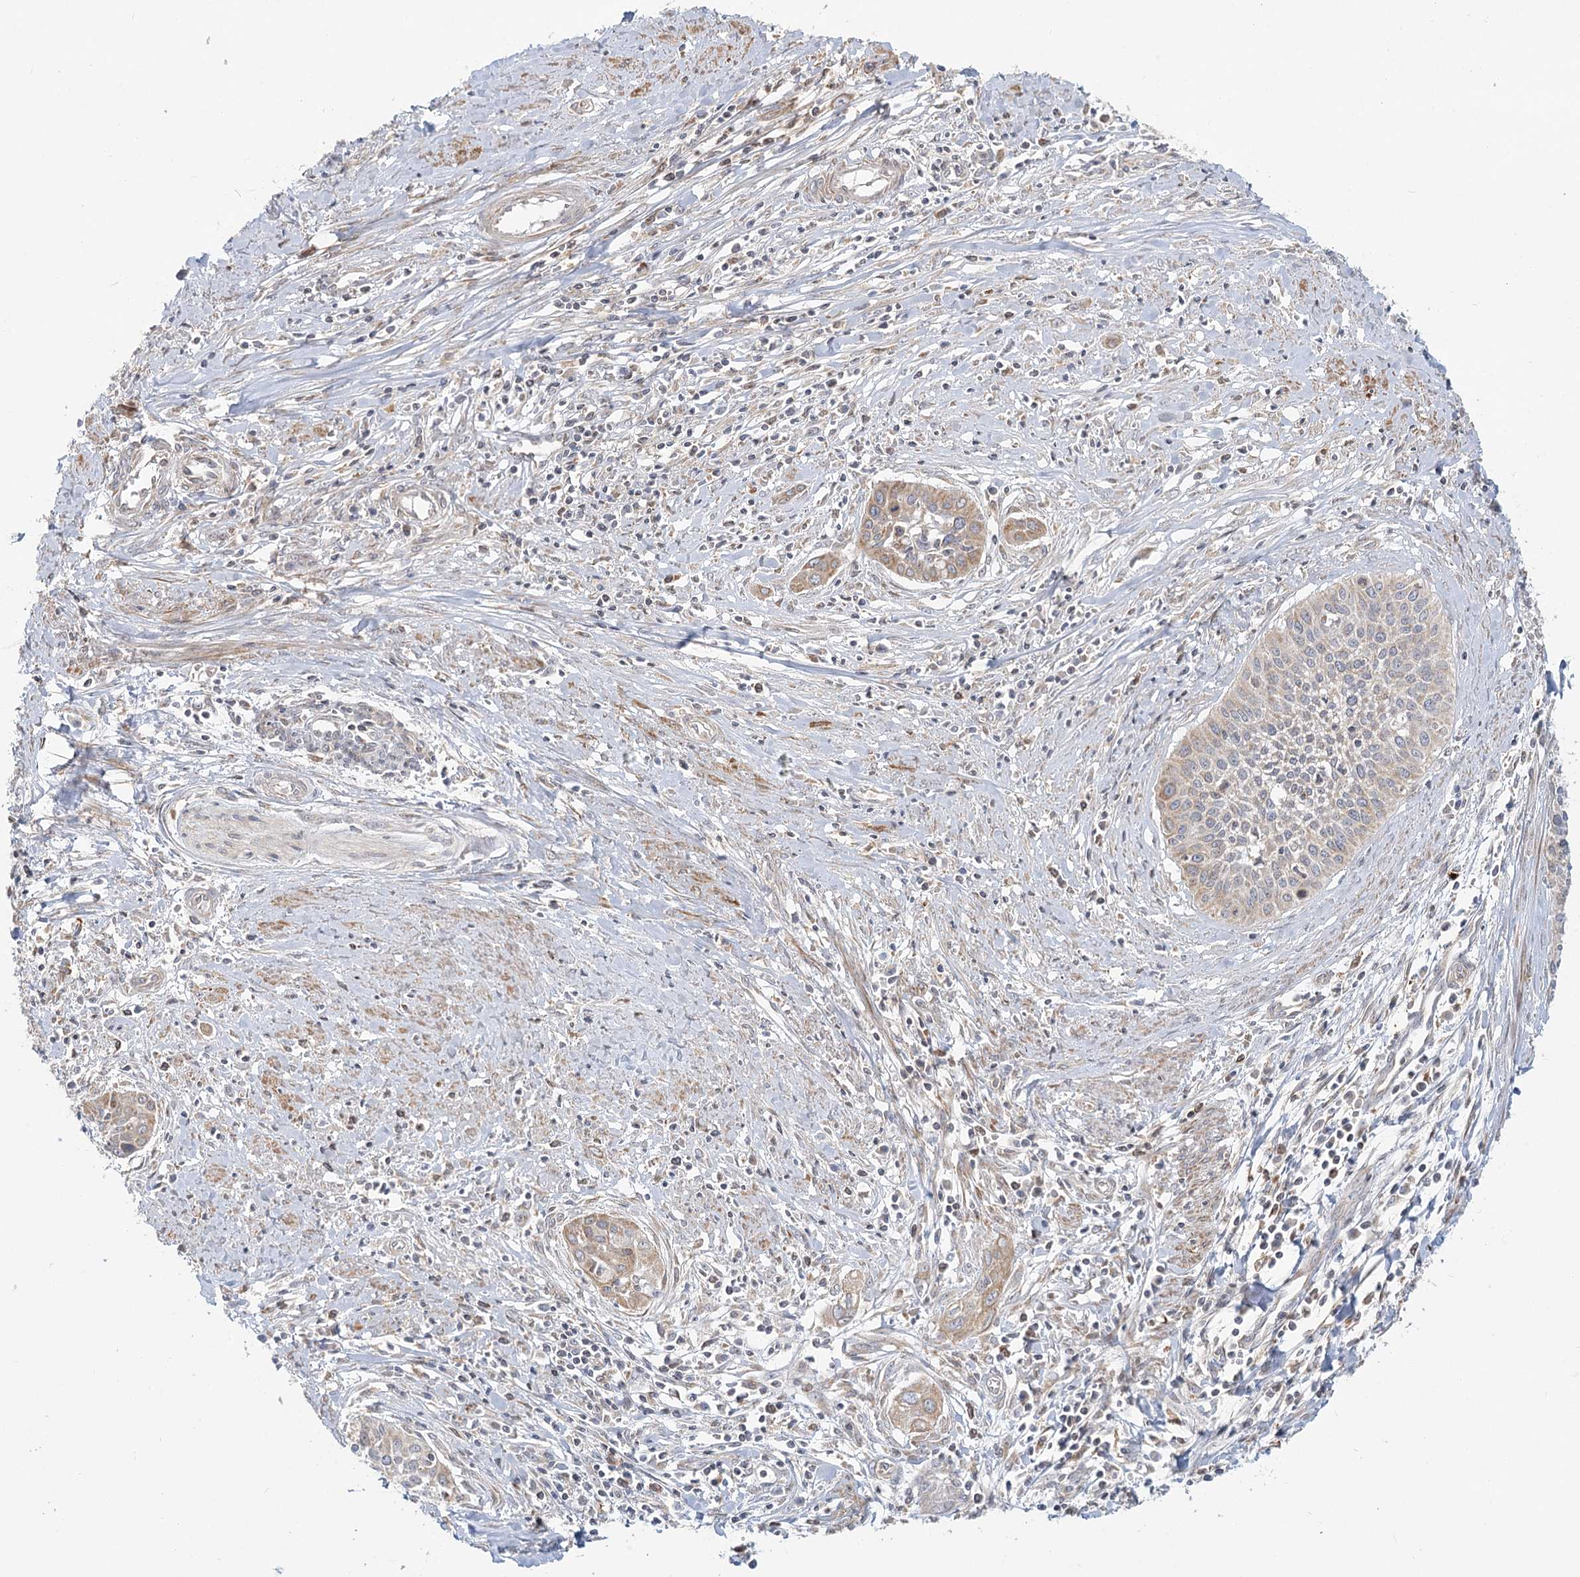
{"staining": {"intensity": "moderate", "quantity": "25%-75%", "location": "cytoplasmic/membranous"}, "tissue": "cervical cancer", "cell_type": "Tumor cells", "image_type": "cancer", "snomed": [{"axis": "morphology", "description": "Squamous cell carcinoma, NOS"}, {"axis": "topography", "description": "Cervix"}], "caption": "Tumor cells demonstrate medium levels of moderate cytoplasmic/membranous staining in approximately 25%-75% of cells in cervical squamous cell carcinoma. The protein is stained brown, and the nuclei are stained in blue (DAB (3,3'-diaminobenzidine) IHC with brightfield microscopy, high magnification).", "gene": "MTMR3", "patient": {"sex": "female", "age": 34}}